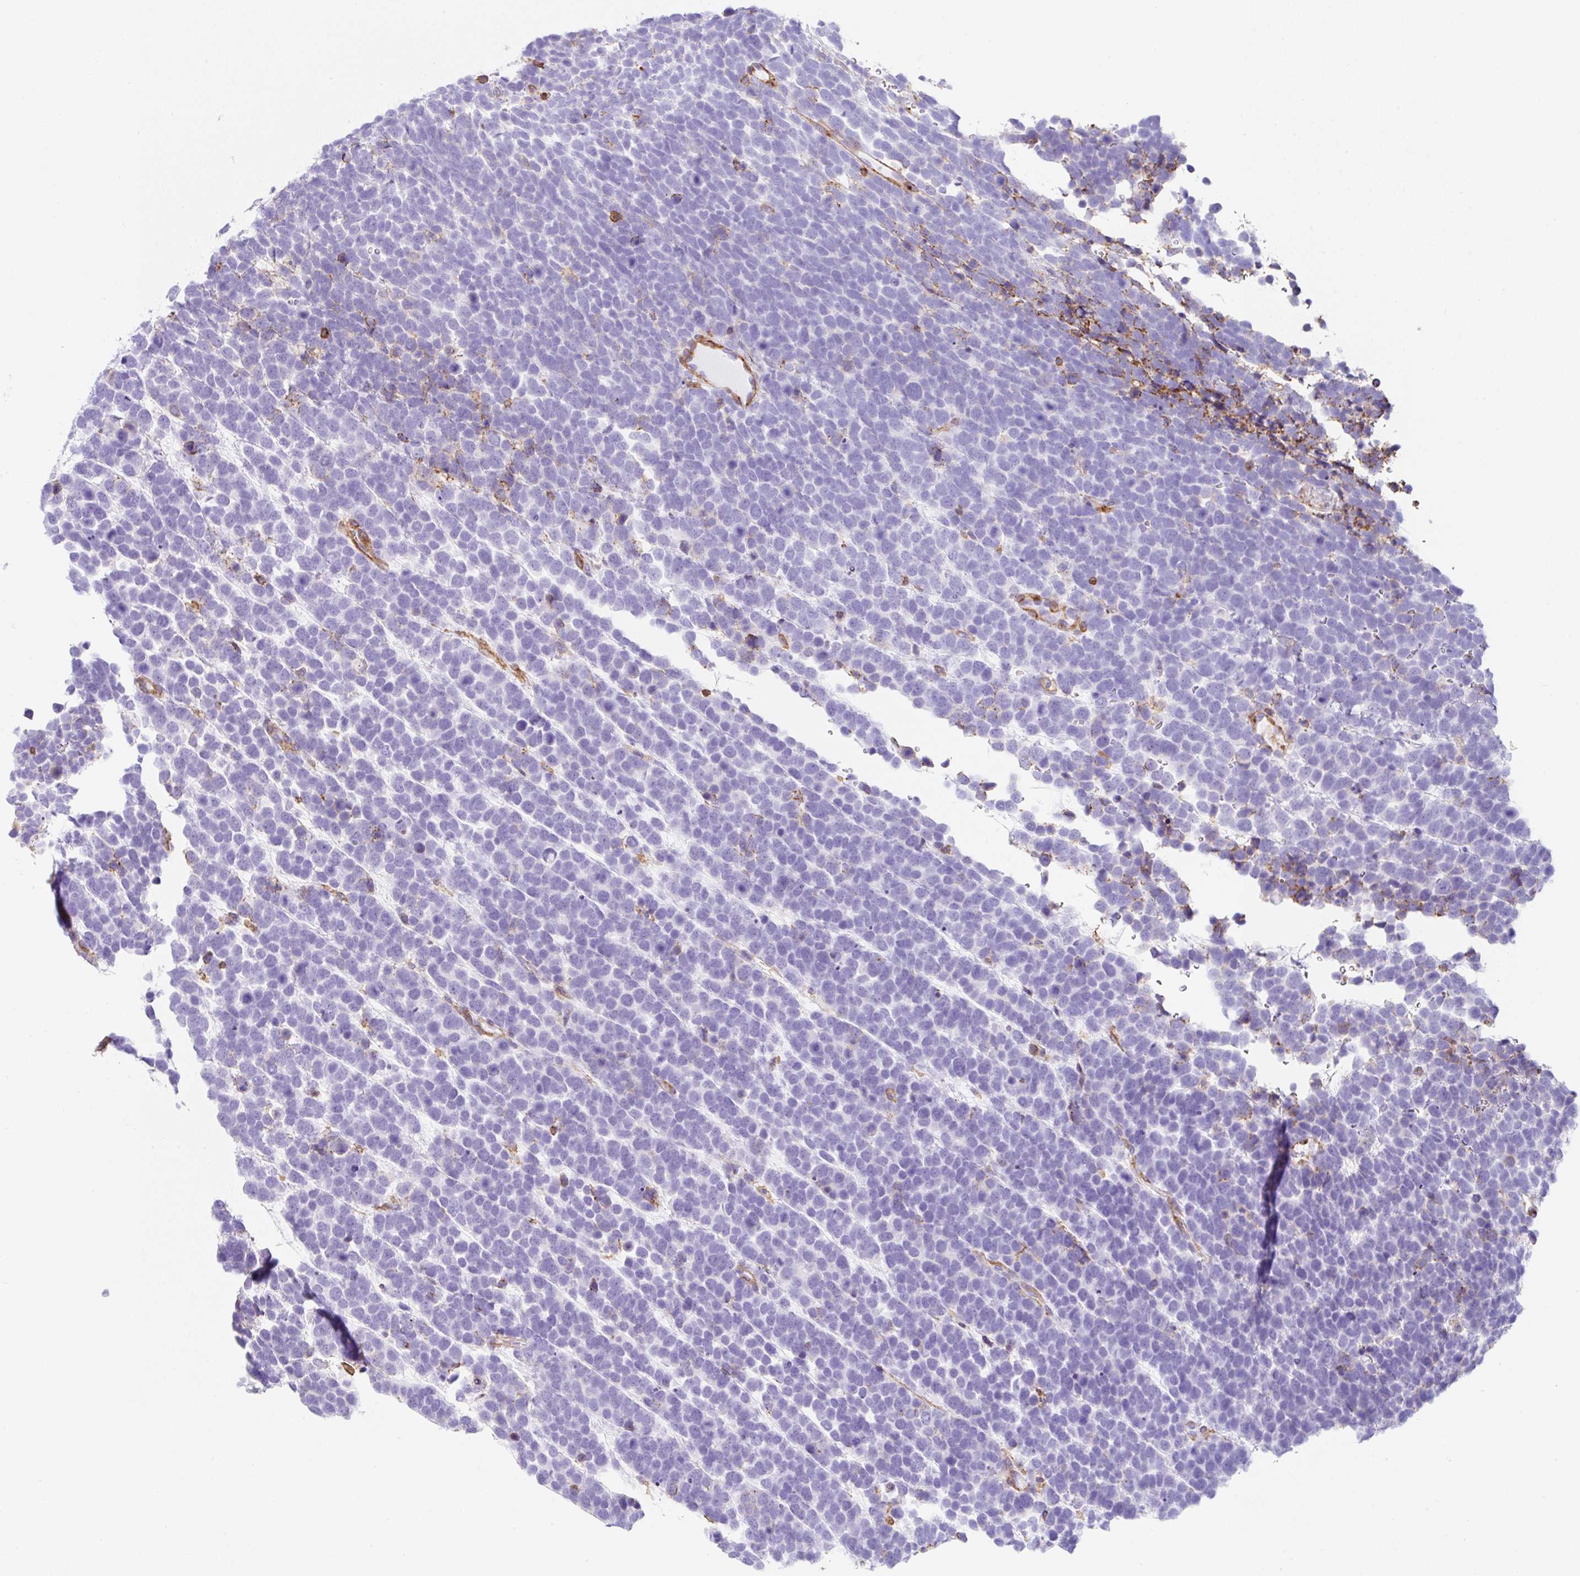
{"staining": {"intensity": "negative", "quantity": "none", "location": "none"}, "tissue": "urothelial cancer", "cell_type": "Tumor cells", "image_type": "cancer", "snomed": [{"axis": "morphology", "description": "Urothelial carcinoma, High grade"}, {"axis": "topography", "description": "Urinary bladder"}], "caption": "Immunohistochemistry (IHC) micrograph of high-grade urothelial carcinoma stained for a protein (brown), which displays no staining in tumor cells.", "gene": "MTTP", "patient": {"sex": "female", "age": 82}}